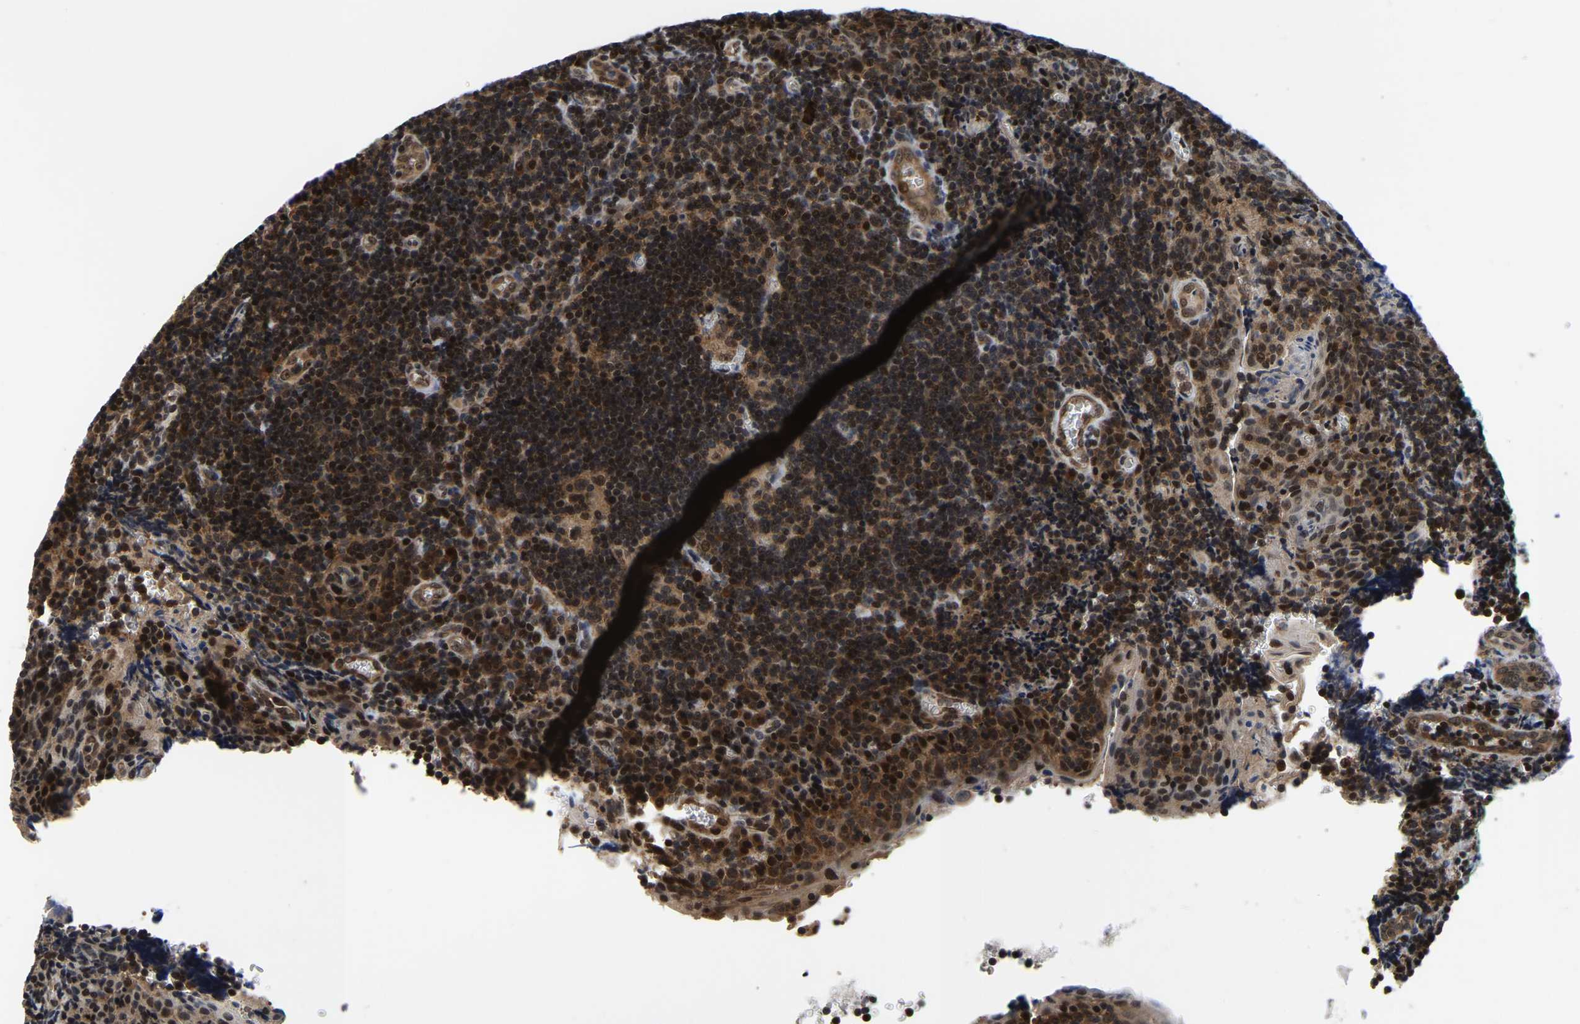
{"staining": {"intensity": "strong", "quantity": ">75%", "location": "cytoplasmic/membranous,nuclear"}, "tissue": "tonsil", "cell_type": "Germinal center cells", "image_type": "normal", "snomed": [{"axis": "morphology", "description": "Normal tissue, NOS"}, {"axis": "morphology", "description": "Inflammation, NOS"}, {"axis": "topography", "description": "Tonsil"}], "caption": "Protein analysis of benign tonsil exhibits strong cytoplasmic/membranous,nuclear expression in about >75% of germinal center cells.", "gene": "CIAO1", "patient": {"sex": "female", "age": 31}}